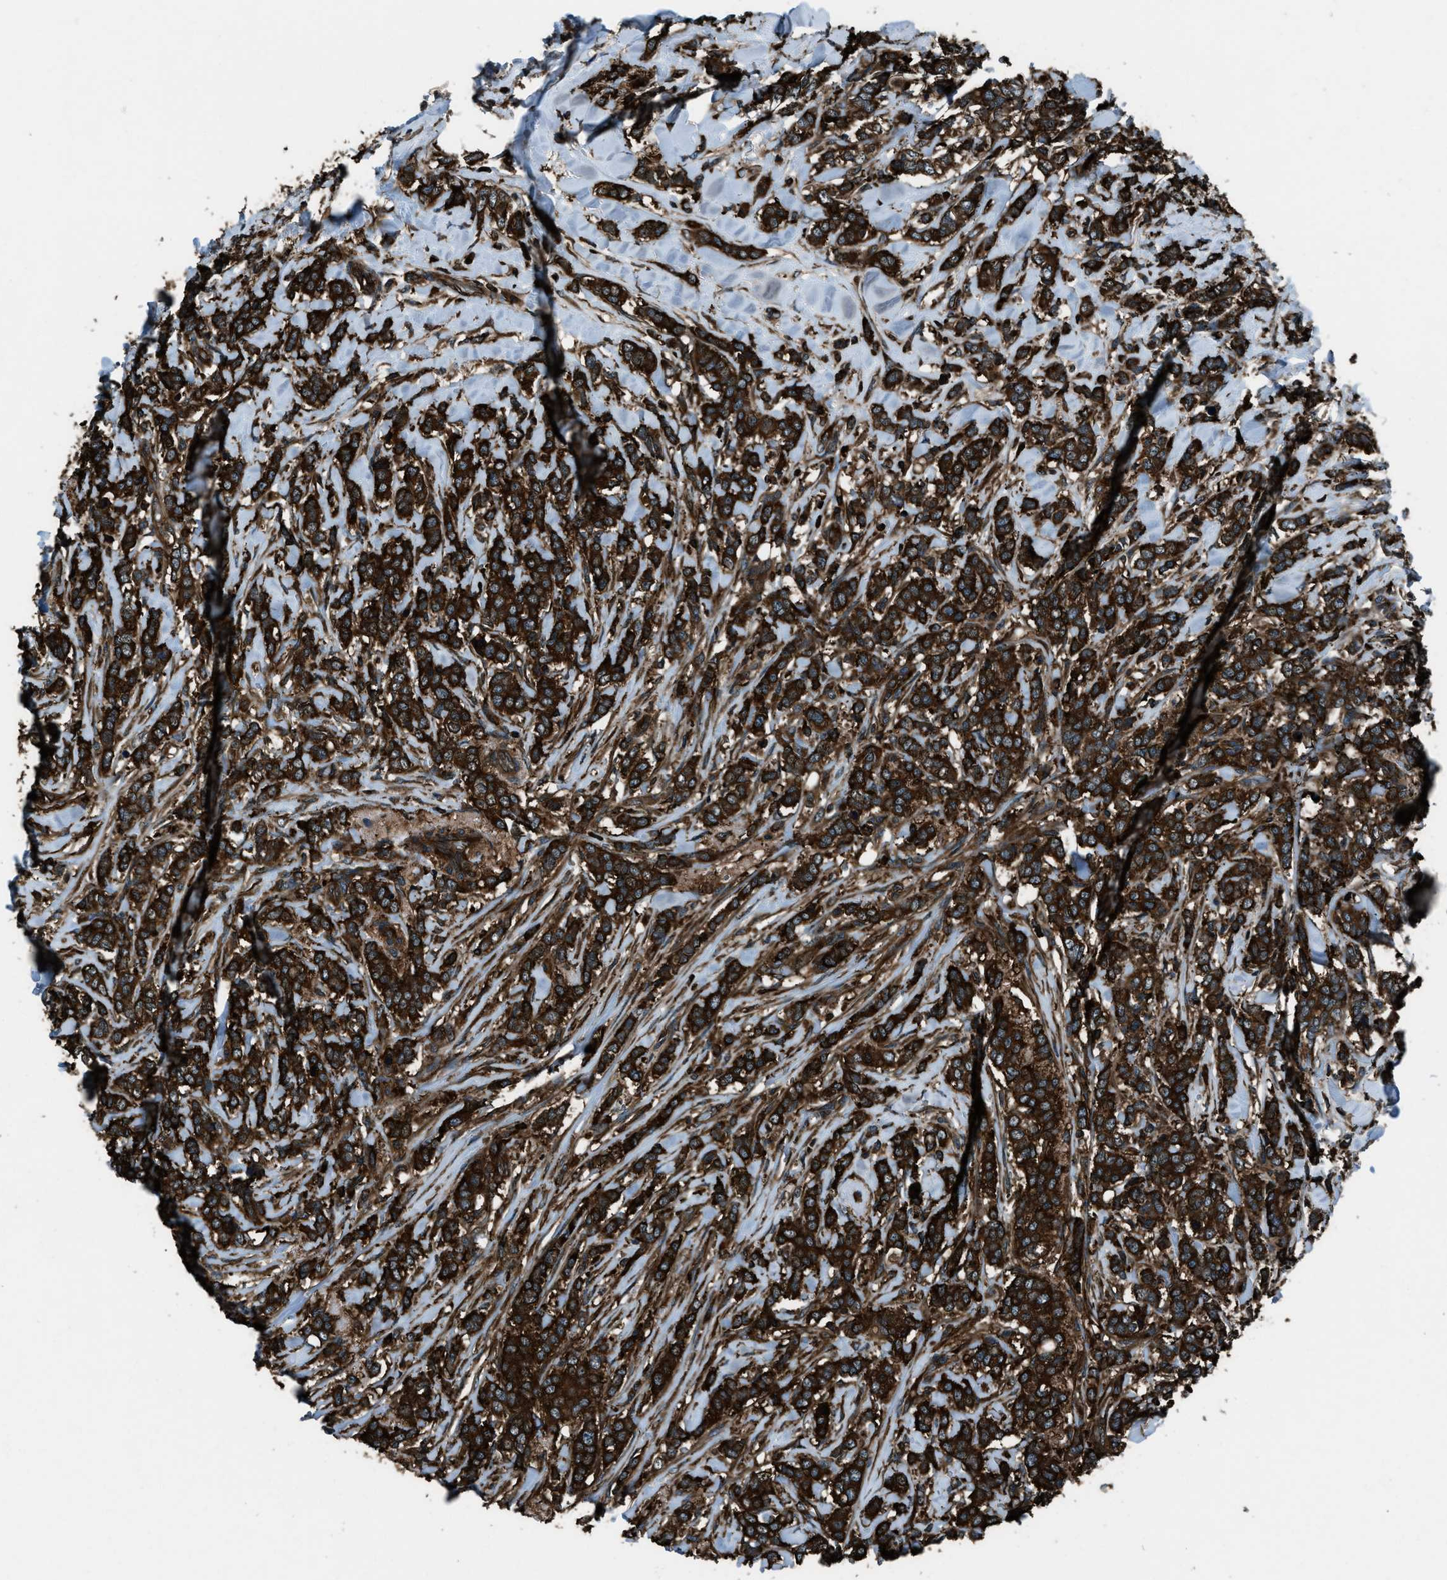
{"staining": {"intensity": "strong", "quantity": ">75%", "location": "cytoplasmic/membranous"}, "tissue": "breast cancer", "cell_type": "Tumor cells", "image_type": "cancer", "snomed": [{"axis": "morphology", "description": "Lobular carcinoma"}, {"axis": "topography", "description": "Skin"}, {"axis": "topography", "description": "Breast"}], "caption": "Strong cytoplasmic/membranous staining for a protein is seen in about >75% of tumor cells of breast lobular carcinoma using immunohistochemistry (IHC).", "gene": "SNX30", "patient": {"sex": "female", "age": 46}}